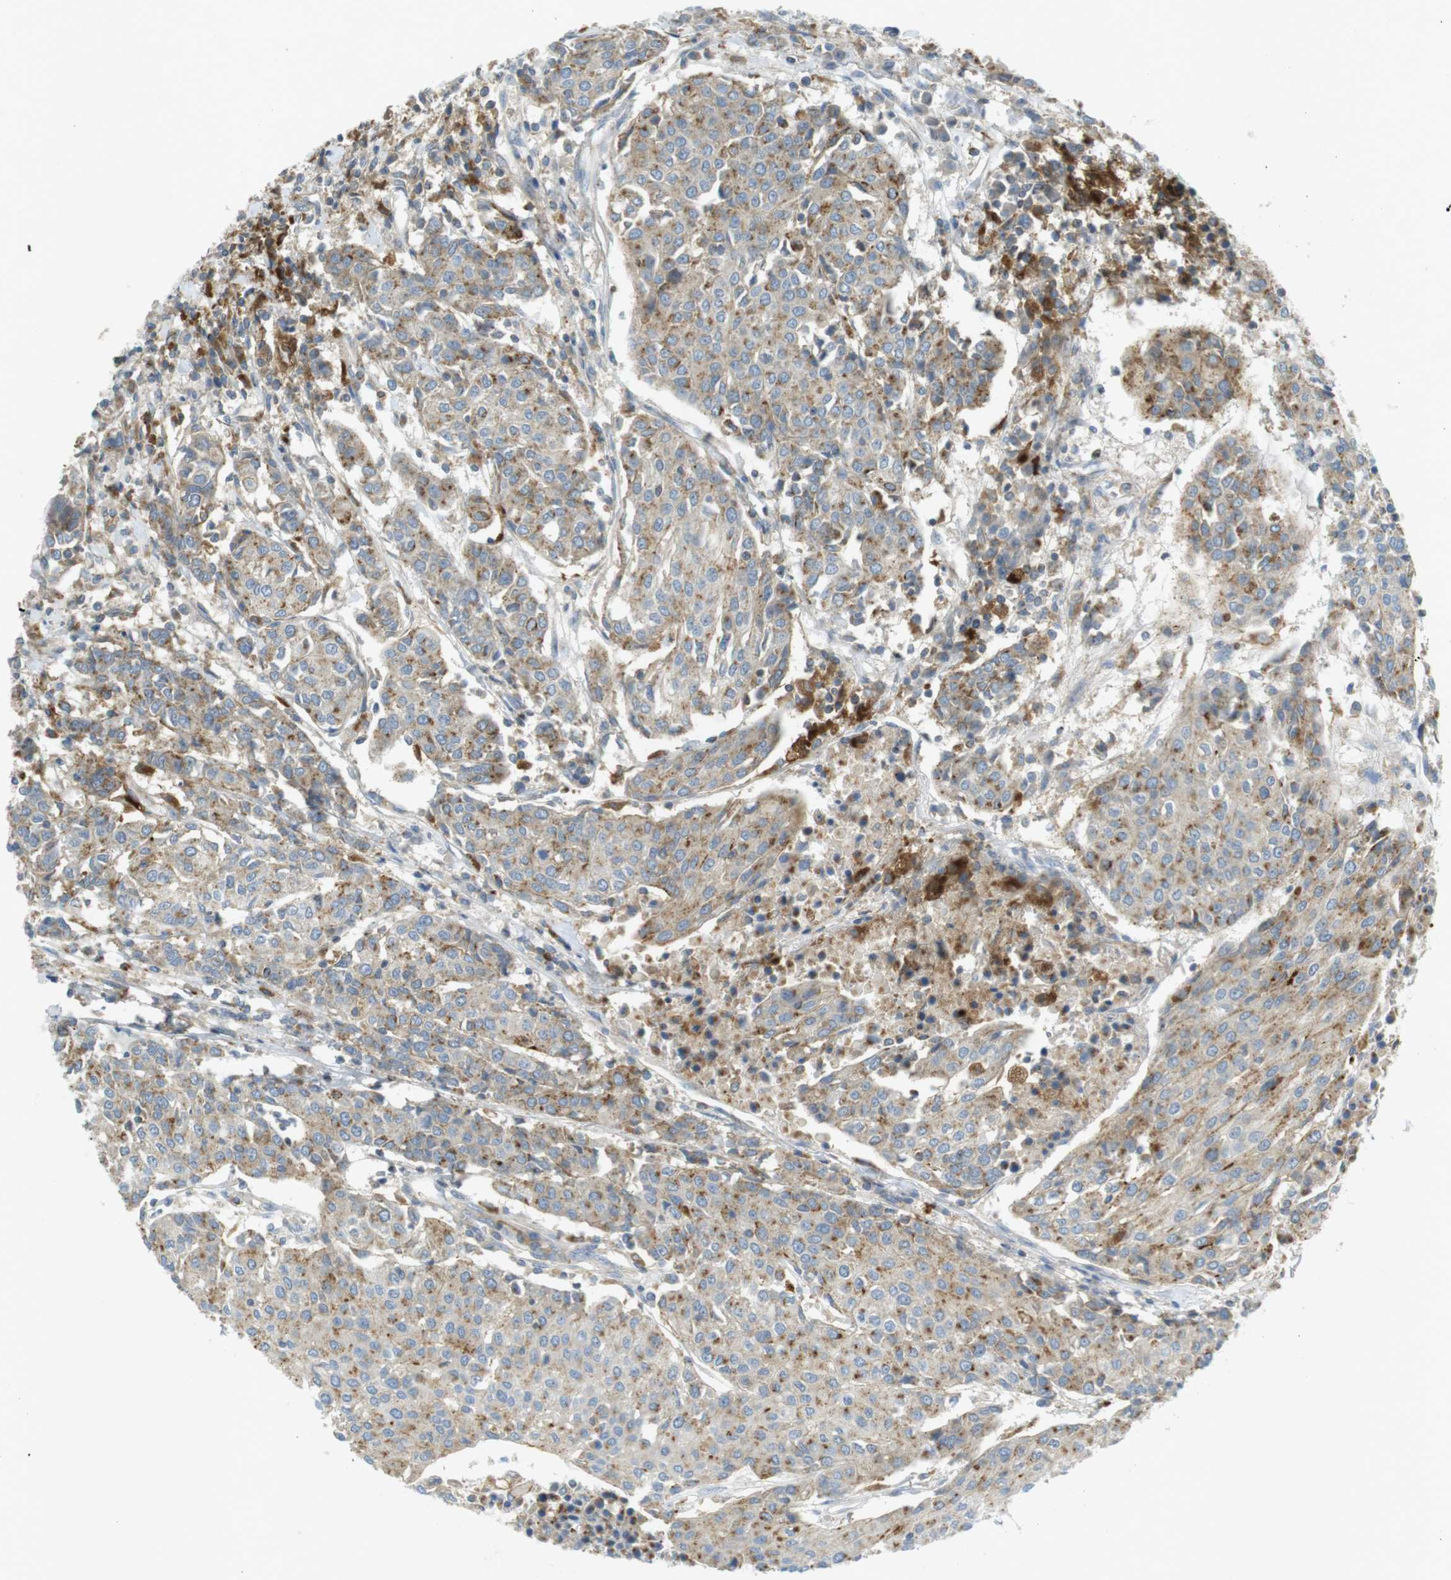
{"staining": {"intensity": "moderate", "quantity": "25%-75%", "location": "cytoplasmic/membranous"}, "tissue": "urothelial cancer", "cell_type": "Tumor cells", "image_type": "cancer", "snomed": [{"axis": "morphology", "description": "Urothelial carcinoma, High grade"}, {"axis": "topography", "description": "Urinary bladder"}], "caption": "Protein expression analysis of human urothelial cancer reveals moderate cytoplasmic/membranous positivity in about 25%-75% of tumor cells. (Stains: DAB in brown, nuclei in blue, Microscopy: brightfield microscopy at high magnification).", "gene": "LAMP1", "patient": {"sex": "female", "age": 85}}